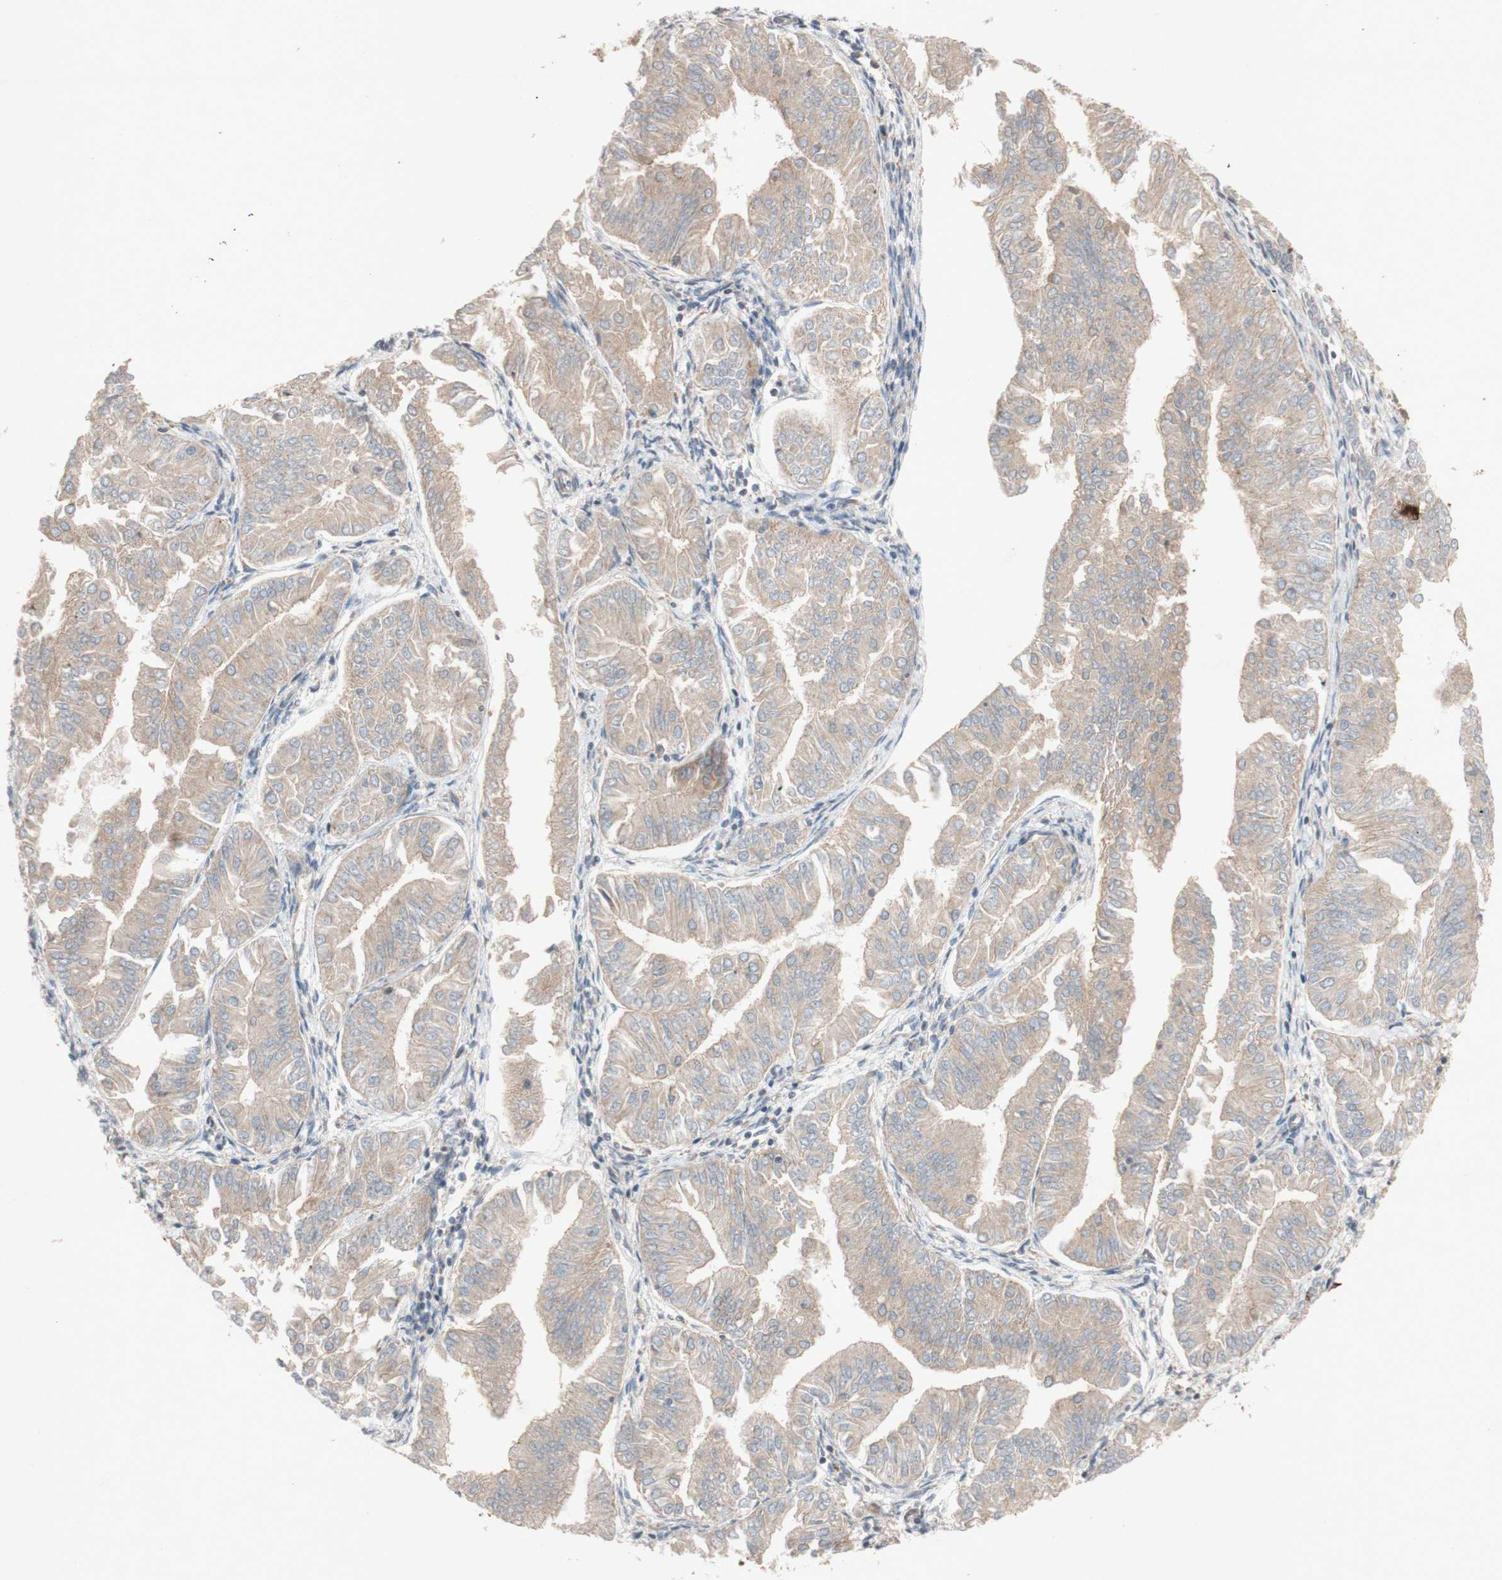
{"staining": {"intensity": "weak", "quantity": ">75%", "location": "cytoplasmic/membranous"}, "tissue": "endometrial cancer", "cell_type": "Tumor cells", "image_type": "cancer", "snomed": [{"axis": "morphology", "description": "Adenocarcinoma, NOS"}, {"axis": "topography", "description": "Endometrium"}], "caption": "A micrograph of human endometrial cancer stained for a protein displays weak cytoplasmic/membranous brown staining in tumor cells.", "gene": "ATP6V1F", "patient": {"sex": "female", "age": 53}}